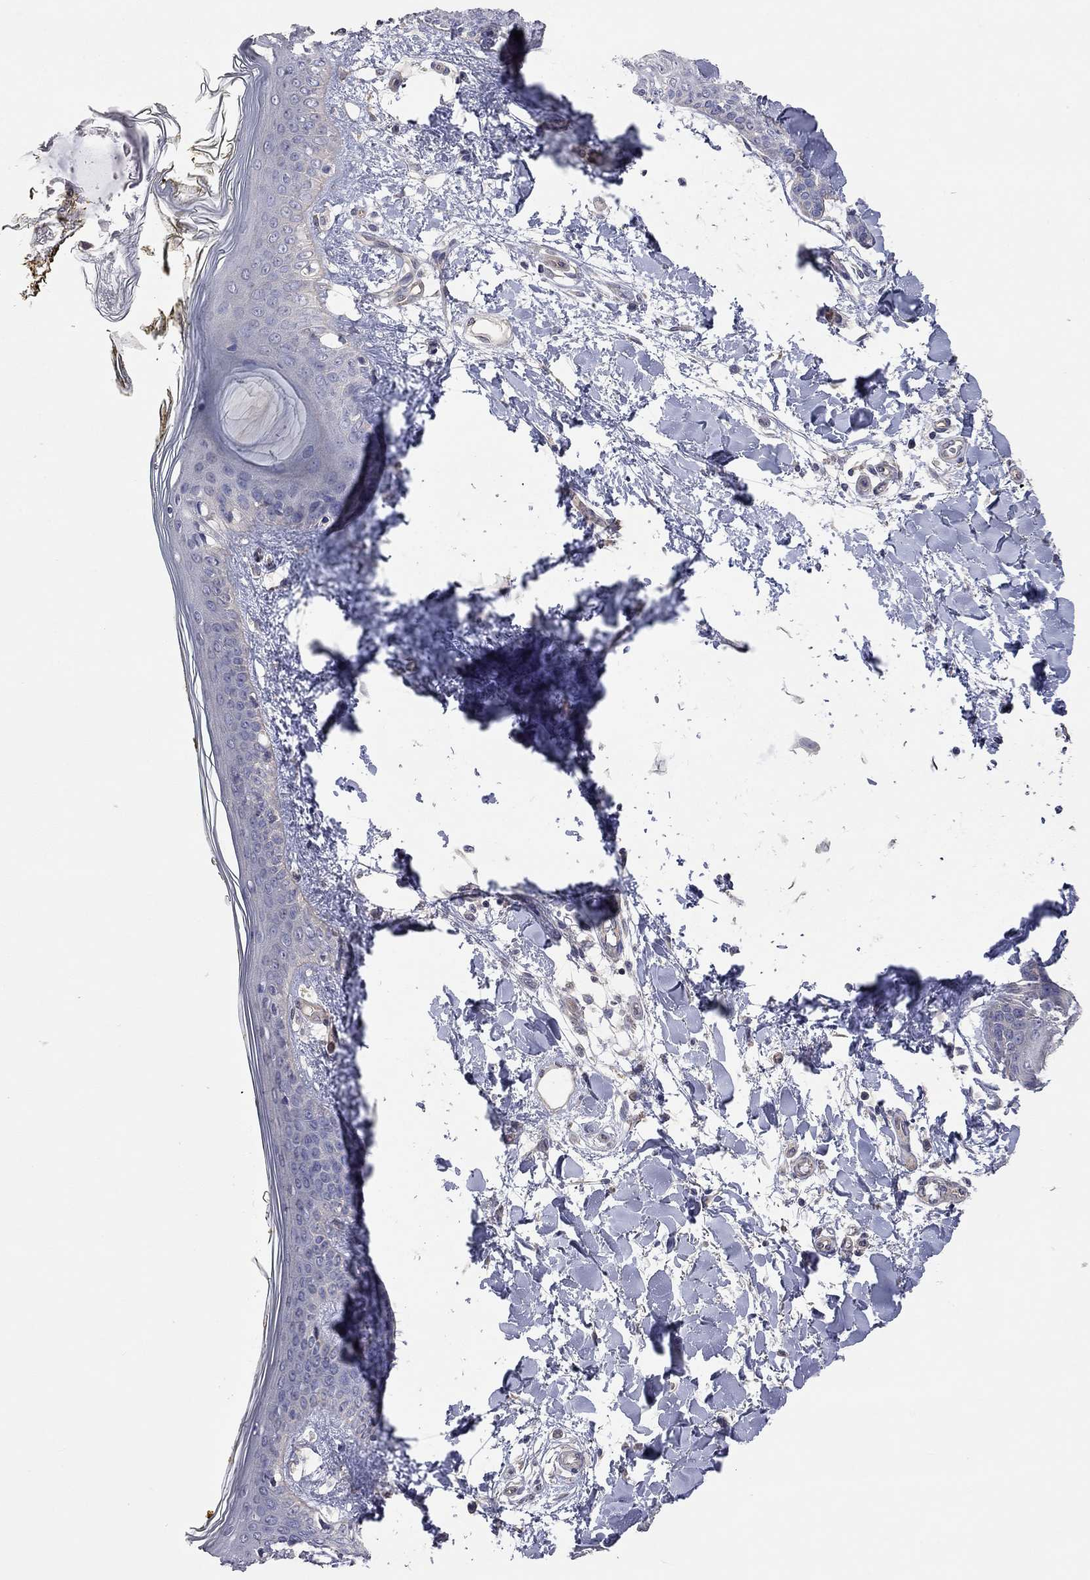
{"staining": {"intensity": "negative", "quantity": "none", "location": "none"}, "tissue": "skin", "cell_type": "Fibroblasts", "image_type": "normal", "snomed": [{"axis": "morphology", "description": "Normal tissue, NOS"}, {"axis": "topography", "description": "Skin"}], "caption": "Immunohistochemistry (IHC) image of normal skin: human skin stained with DAB (3,3'-diaminobenzidine) exhibits no significant protein positivity in fibroblasts. (DAB (3,3'-diaminobenzidine) immunohistochemistry (IHC) with hematoxylin counter stain).", "gene": "KCNB1", "patient": {"sex": "female", "age": 34}}